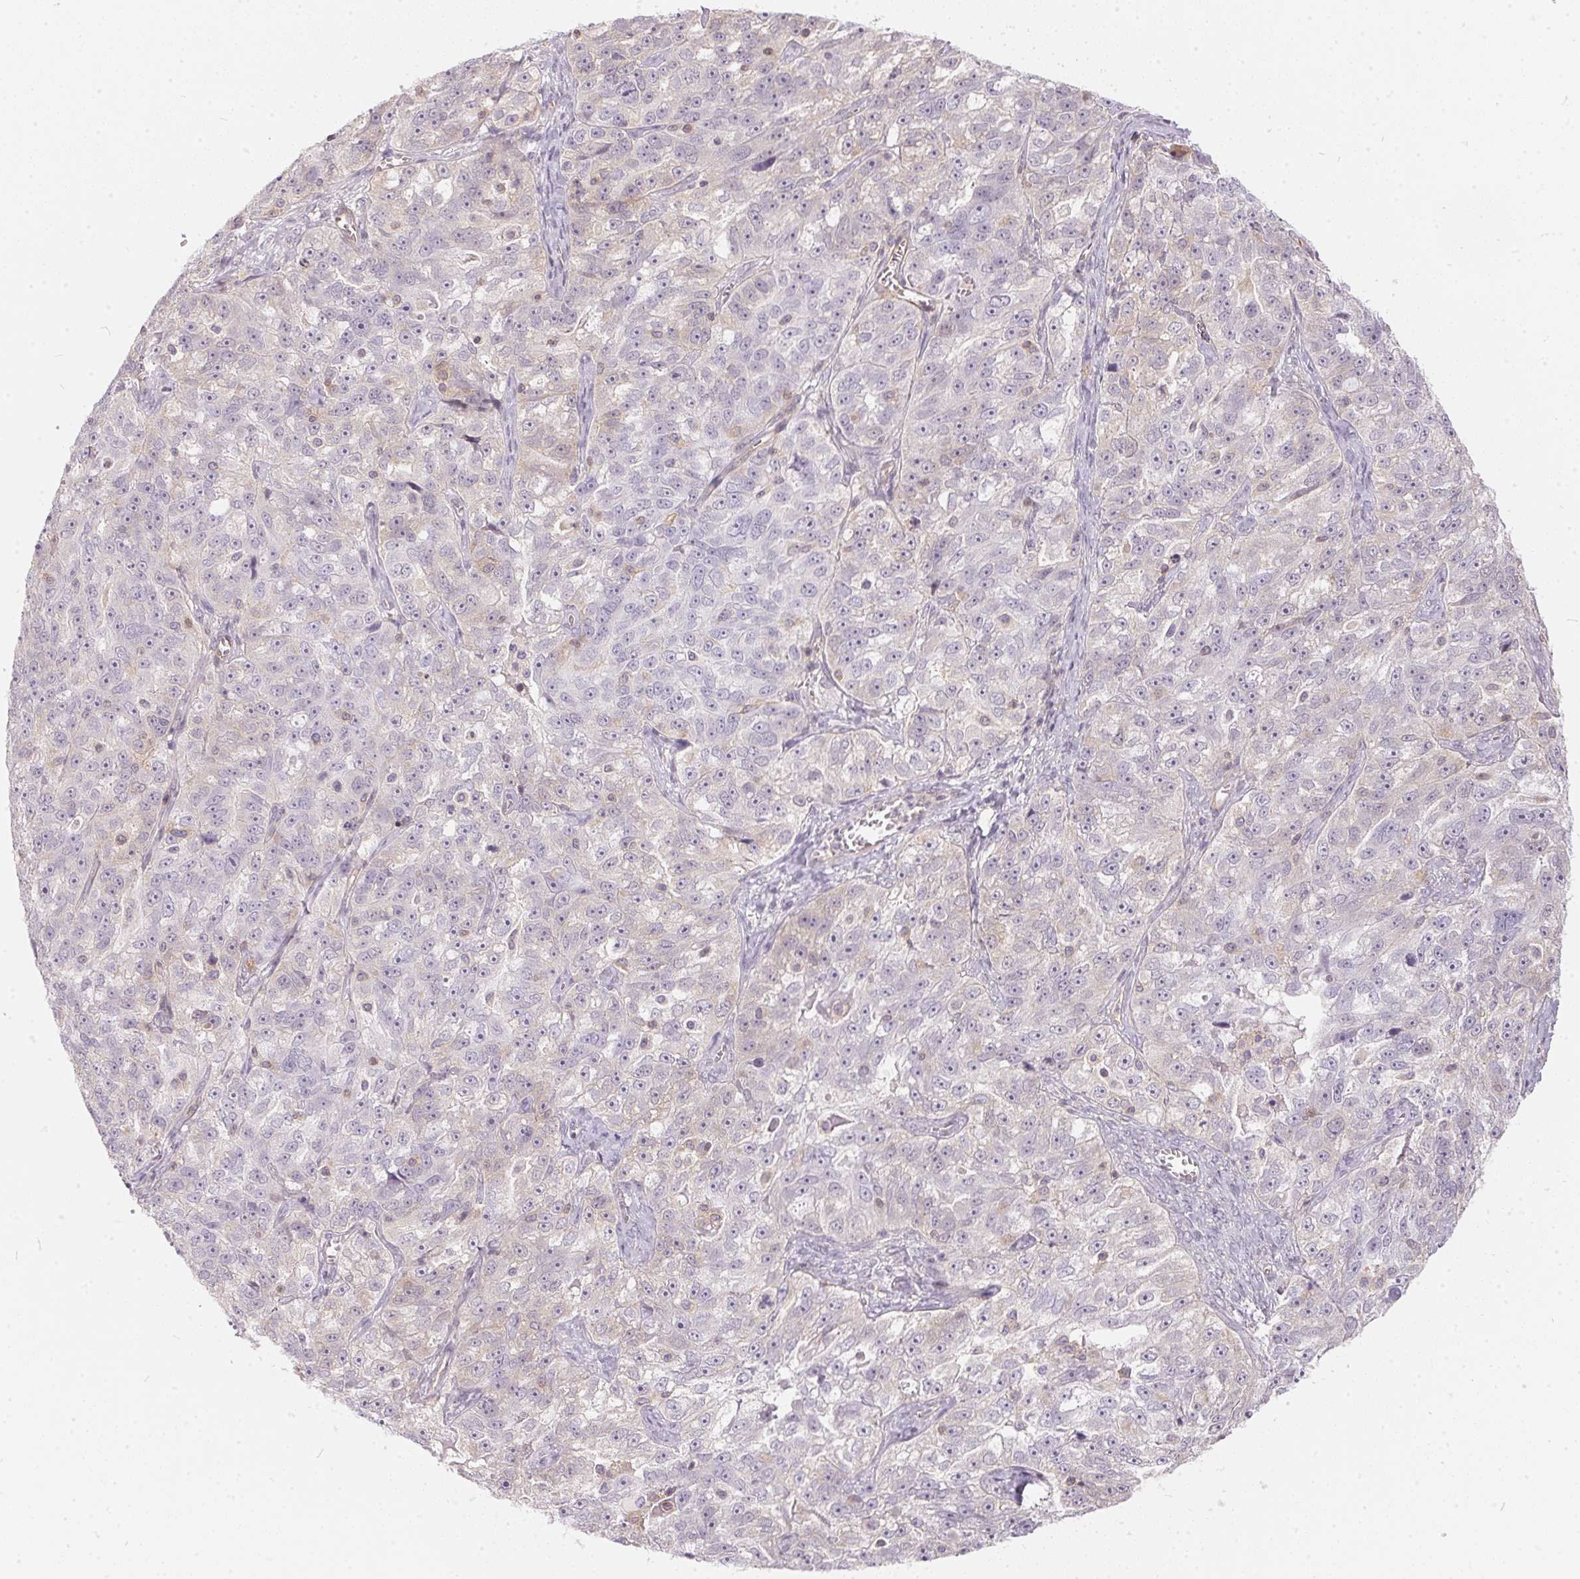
{"staining": {"intensity": "negative", "quantity": "none", "location": "none"}, "tissue": "ovarian cancer", "cell_type": "Tumor cells", "image_type": "cancer", "snomed": [{"axis": "morphology", "description": "Cystadenocarcinoma, serous, NOS"}, {"axis": "topography", "description": "Ovary"}], "caption": "Immunohistochemical staining of ovarian cancer reveals no significant expression in tumor cells. The staining was performed using DAB to visualize the protein expression in brown, while the nuclei were stained in blue with hematoxylin (Magnification: 20x).", "gene": "BLMH", "patient": {"sex": "female", "age": 51}}